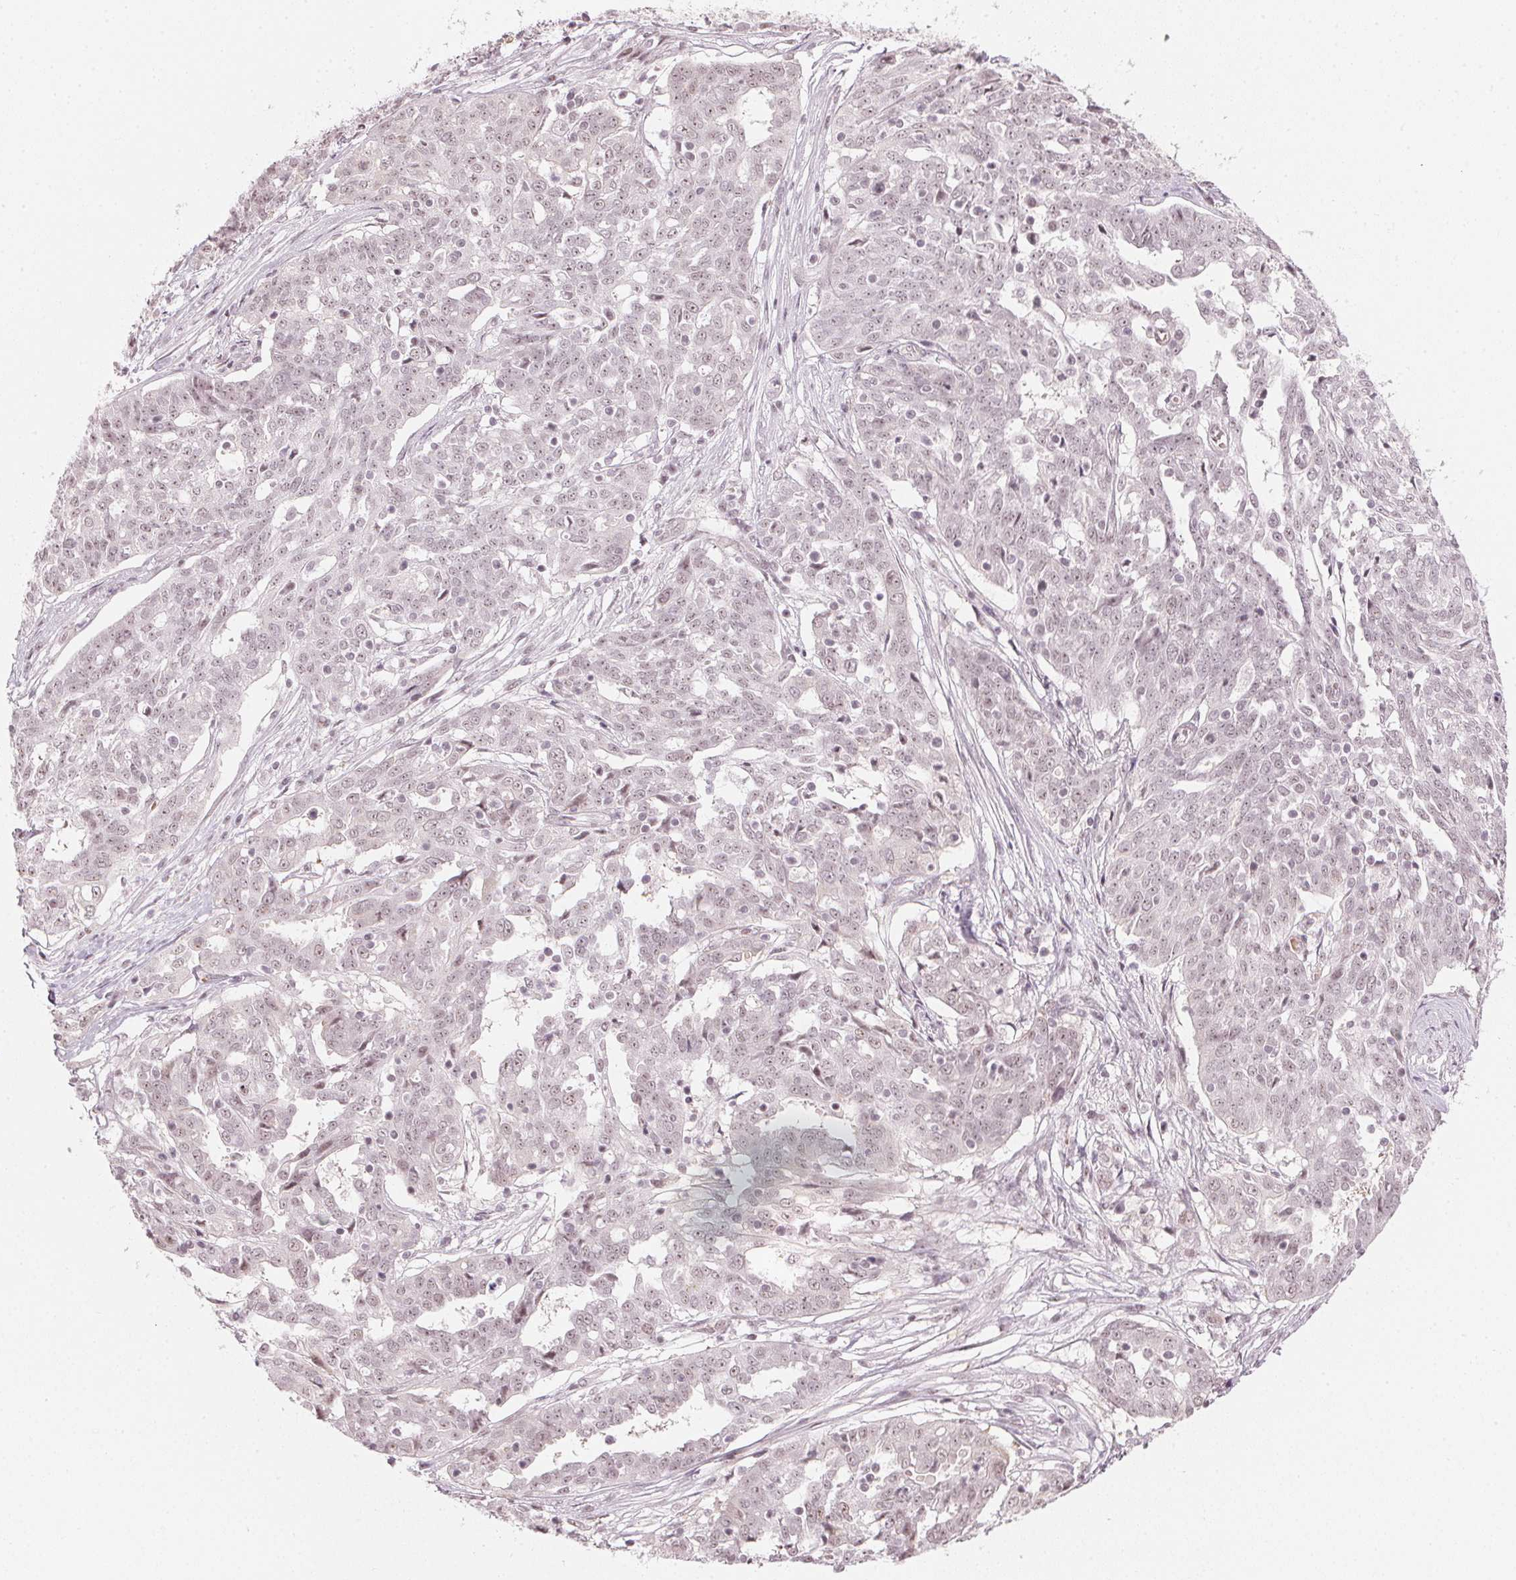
{"staining": {"intensity": "negative", "quantity": "none", "location": "none"}, "tissue": "ovarian cancer", "cell_type": "Tumor cells", "image_type": "cancer", "snomed": [{"axis": "morphology", "description": "Cystadenocarcinoma, serous, NOS"}, {"axis": "topography", "description": "Ovary"}], "caption": "Immunohistochemistry (IHC) photomicrograph of serous cystadenocarcinoma (ovarian) stained for a protein (brown), which reveals no positivity in tumor cells. Brightfield microscopy of immunohistochemistry stained with DAB (brown) and hematoxylin (blue), captured at high magnification.", "gene": "KAT6A", "patient": {"sex": "female", "age": 67}}